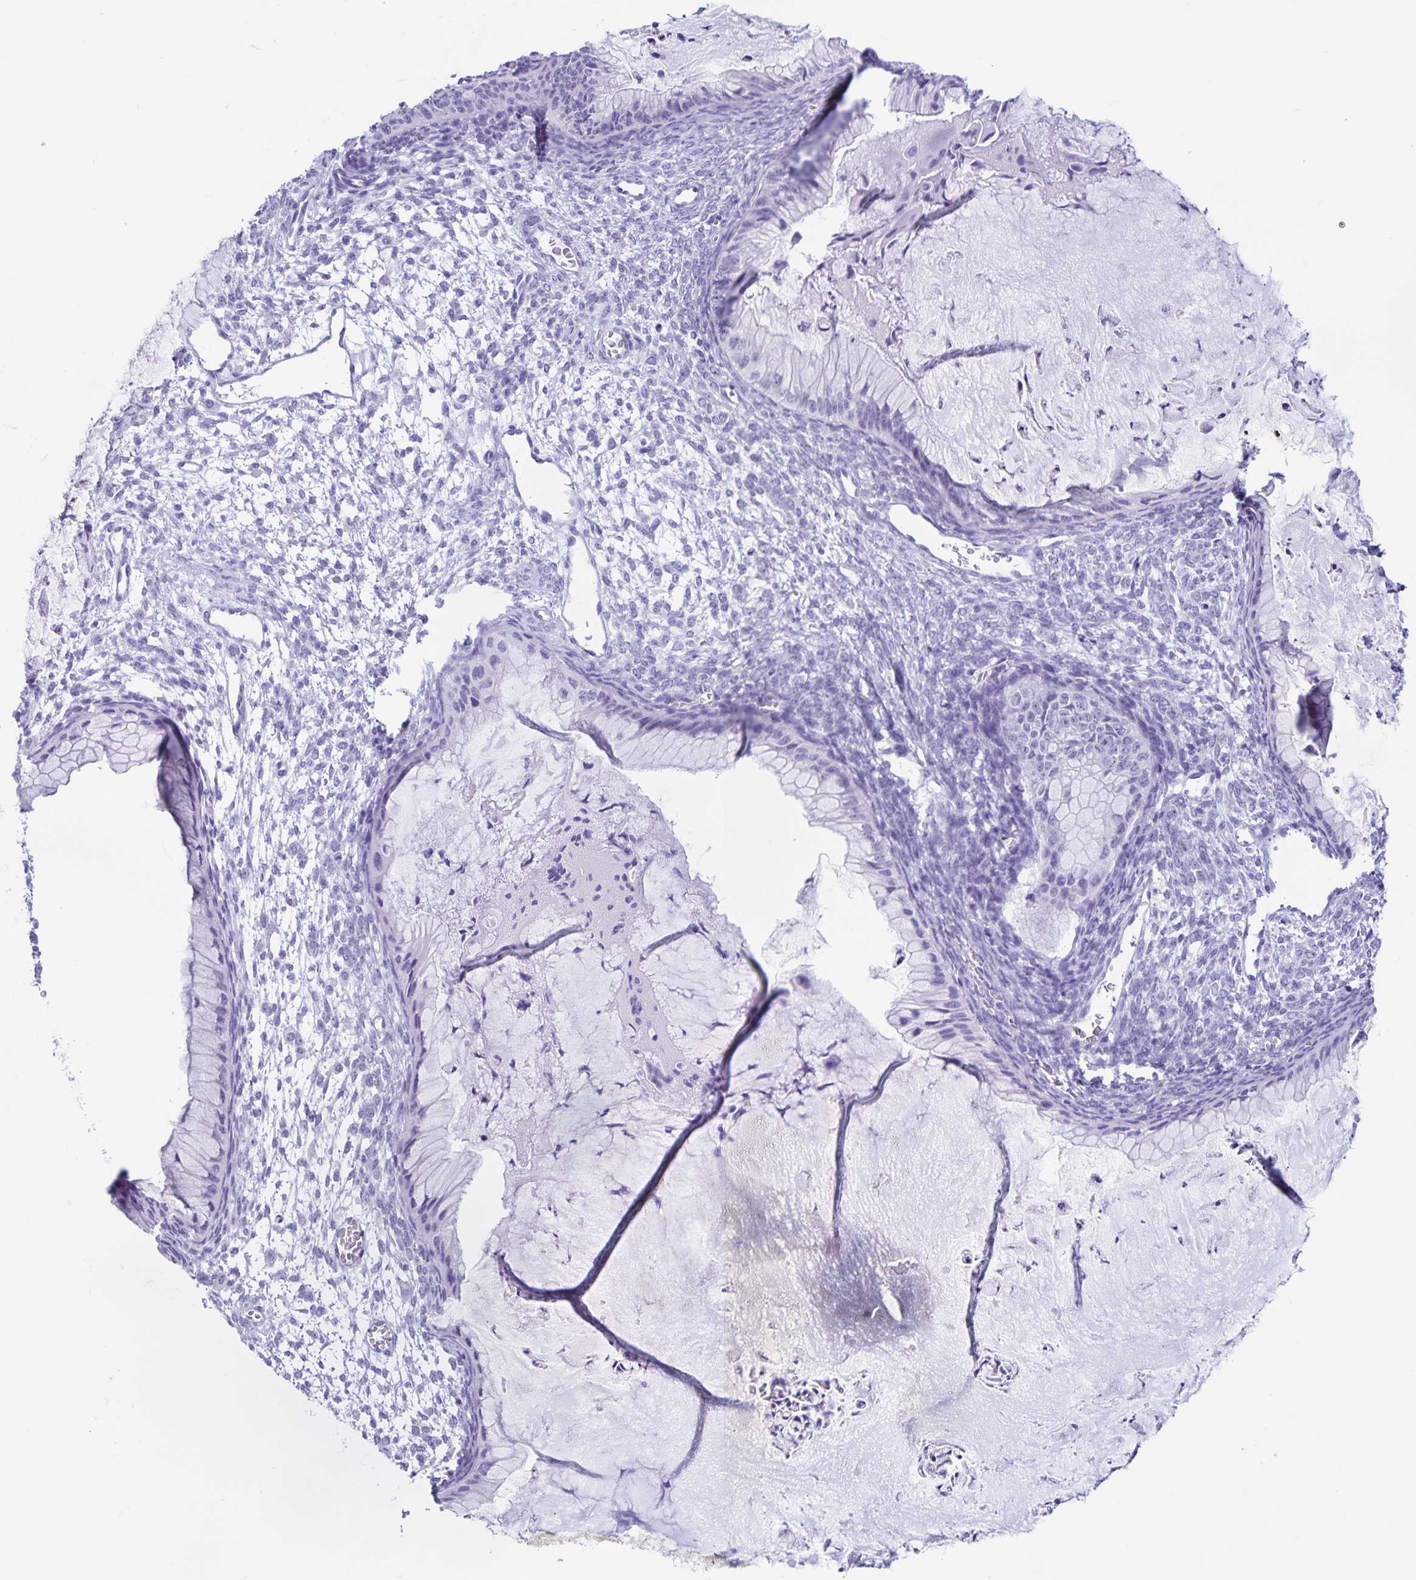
{"staining": {"intensity": "negative", "quantity": "none", "location": "none"}, "tissue": "ovarian cancer", "cell_type": "Tumor cells", "image_type": "cancer", "snomed": [{"axis": "morphology", "description": "Cystadenocarcinoma, mucinous, NOS"}, {"axis": "topography", "description": "Ovary"}], "caption": "Ovarian cancer was stained to show a protein in brown. There is no significant staining in tumor cells. (DAB (3,3'-diaminobenzidine) IHC with hematoxylin counter stain).", "gene": "FAM170A", "patient": {"sex": "female", "age": 72}}